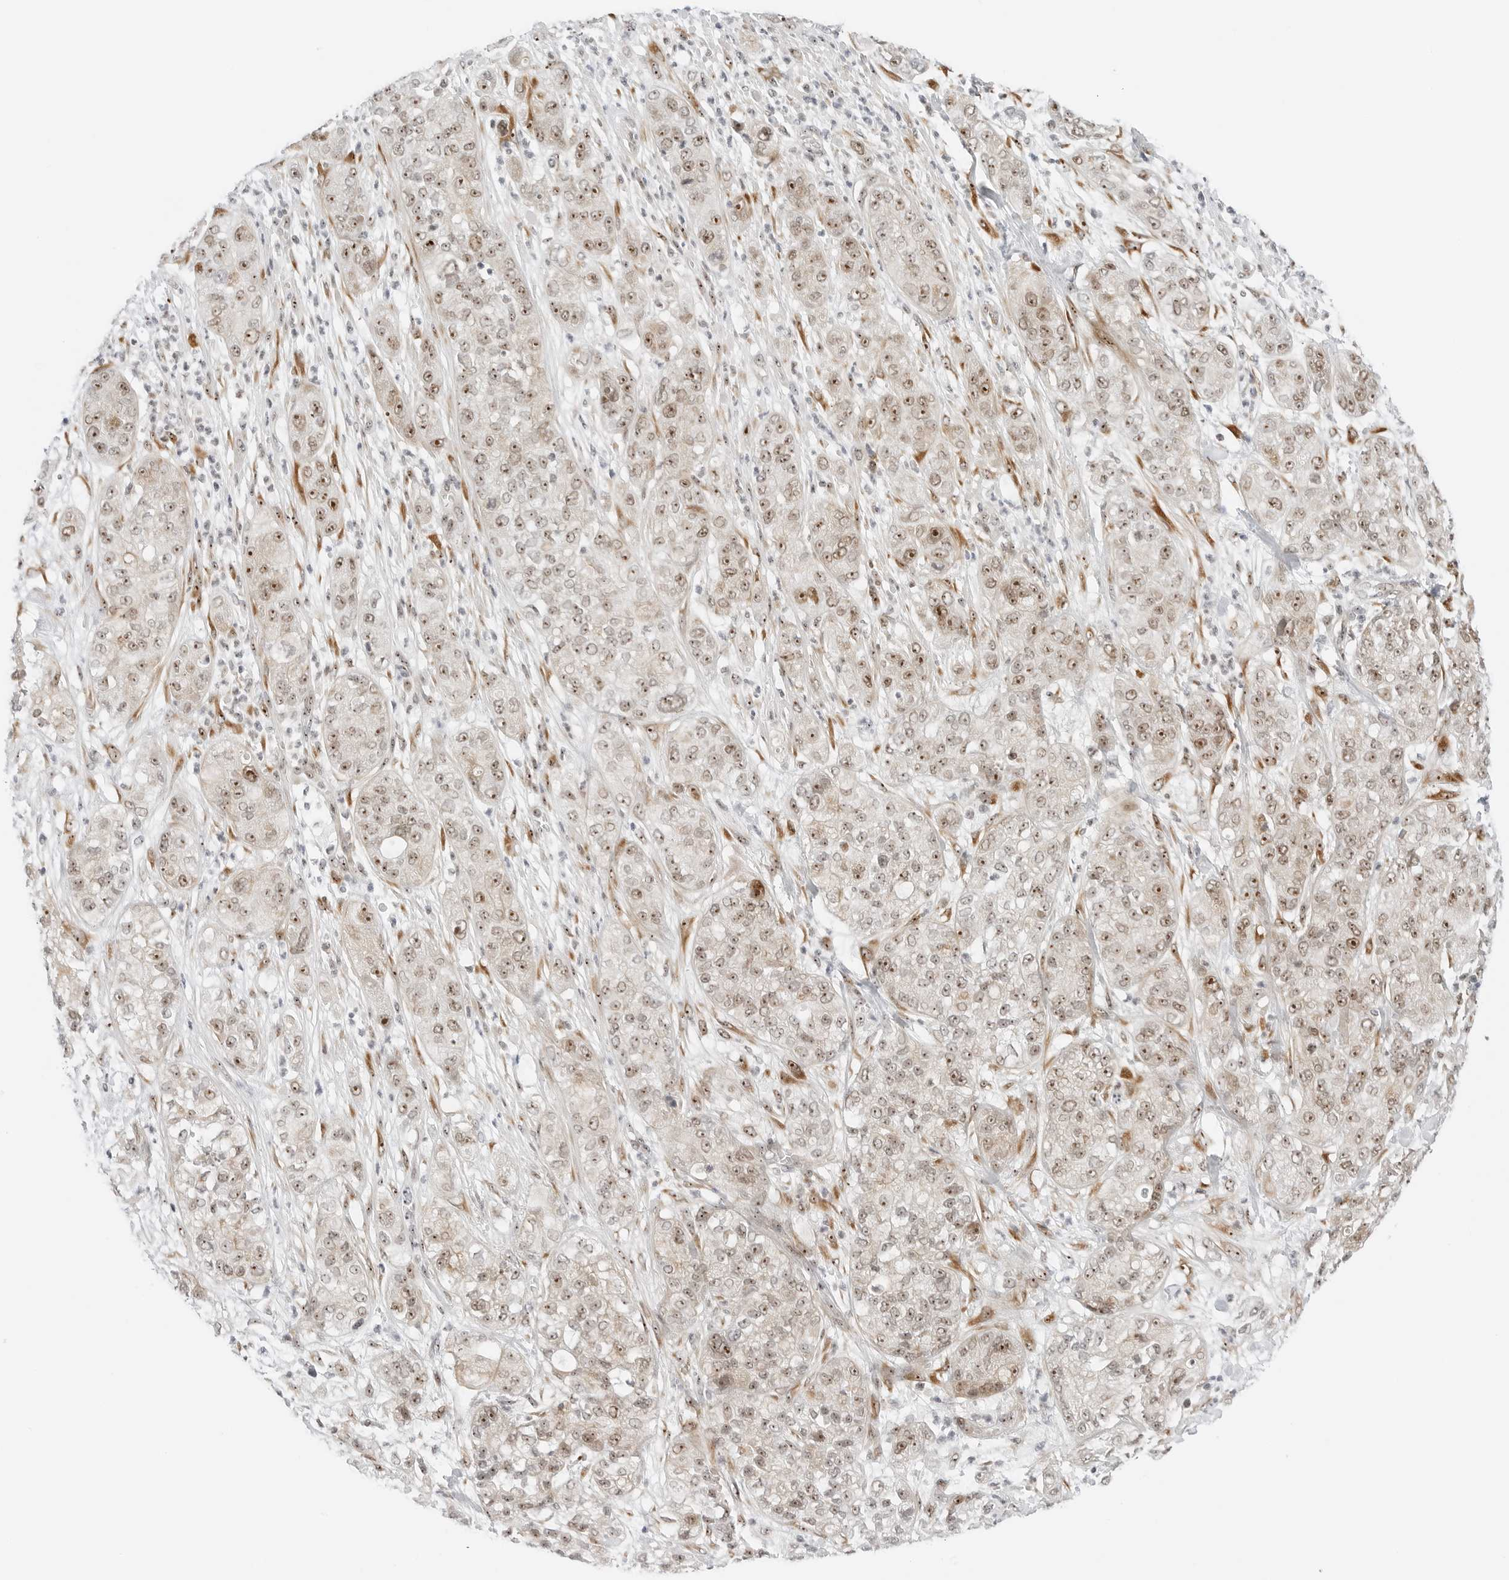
{"staining": {"intensity": "moderate", "quantity": ">75%", "location": "nuclear"}, "tissue": "pancreatic cancer", "cell_type": "Tumor cells", "image_type": "cancer", "snomed": [{"axis": "morphology", "description": "Adenocarcinoma, NOS"}, {"axis": "topography", "description": "Pancreas"}], "caption": "Protein staining of adenocarcinoma (pancreatic) tissue reveals moderate nuclear positivity in about >75% of tumor cells. (brown staining indicates protein expression, while blue staining denotes nuclei).", "gene": "RIMKLA", "patient": {"sex": "female", "age": 78}}